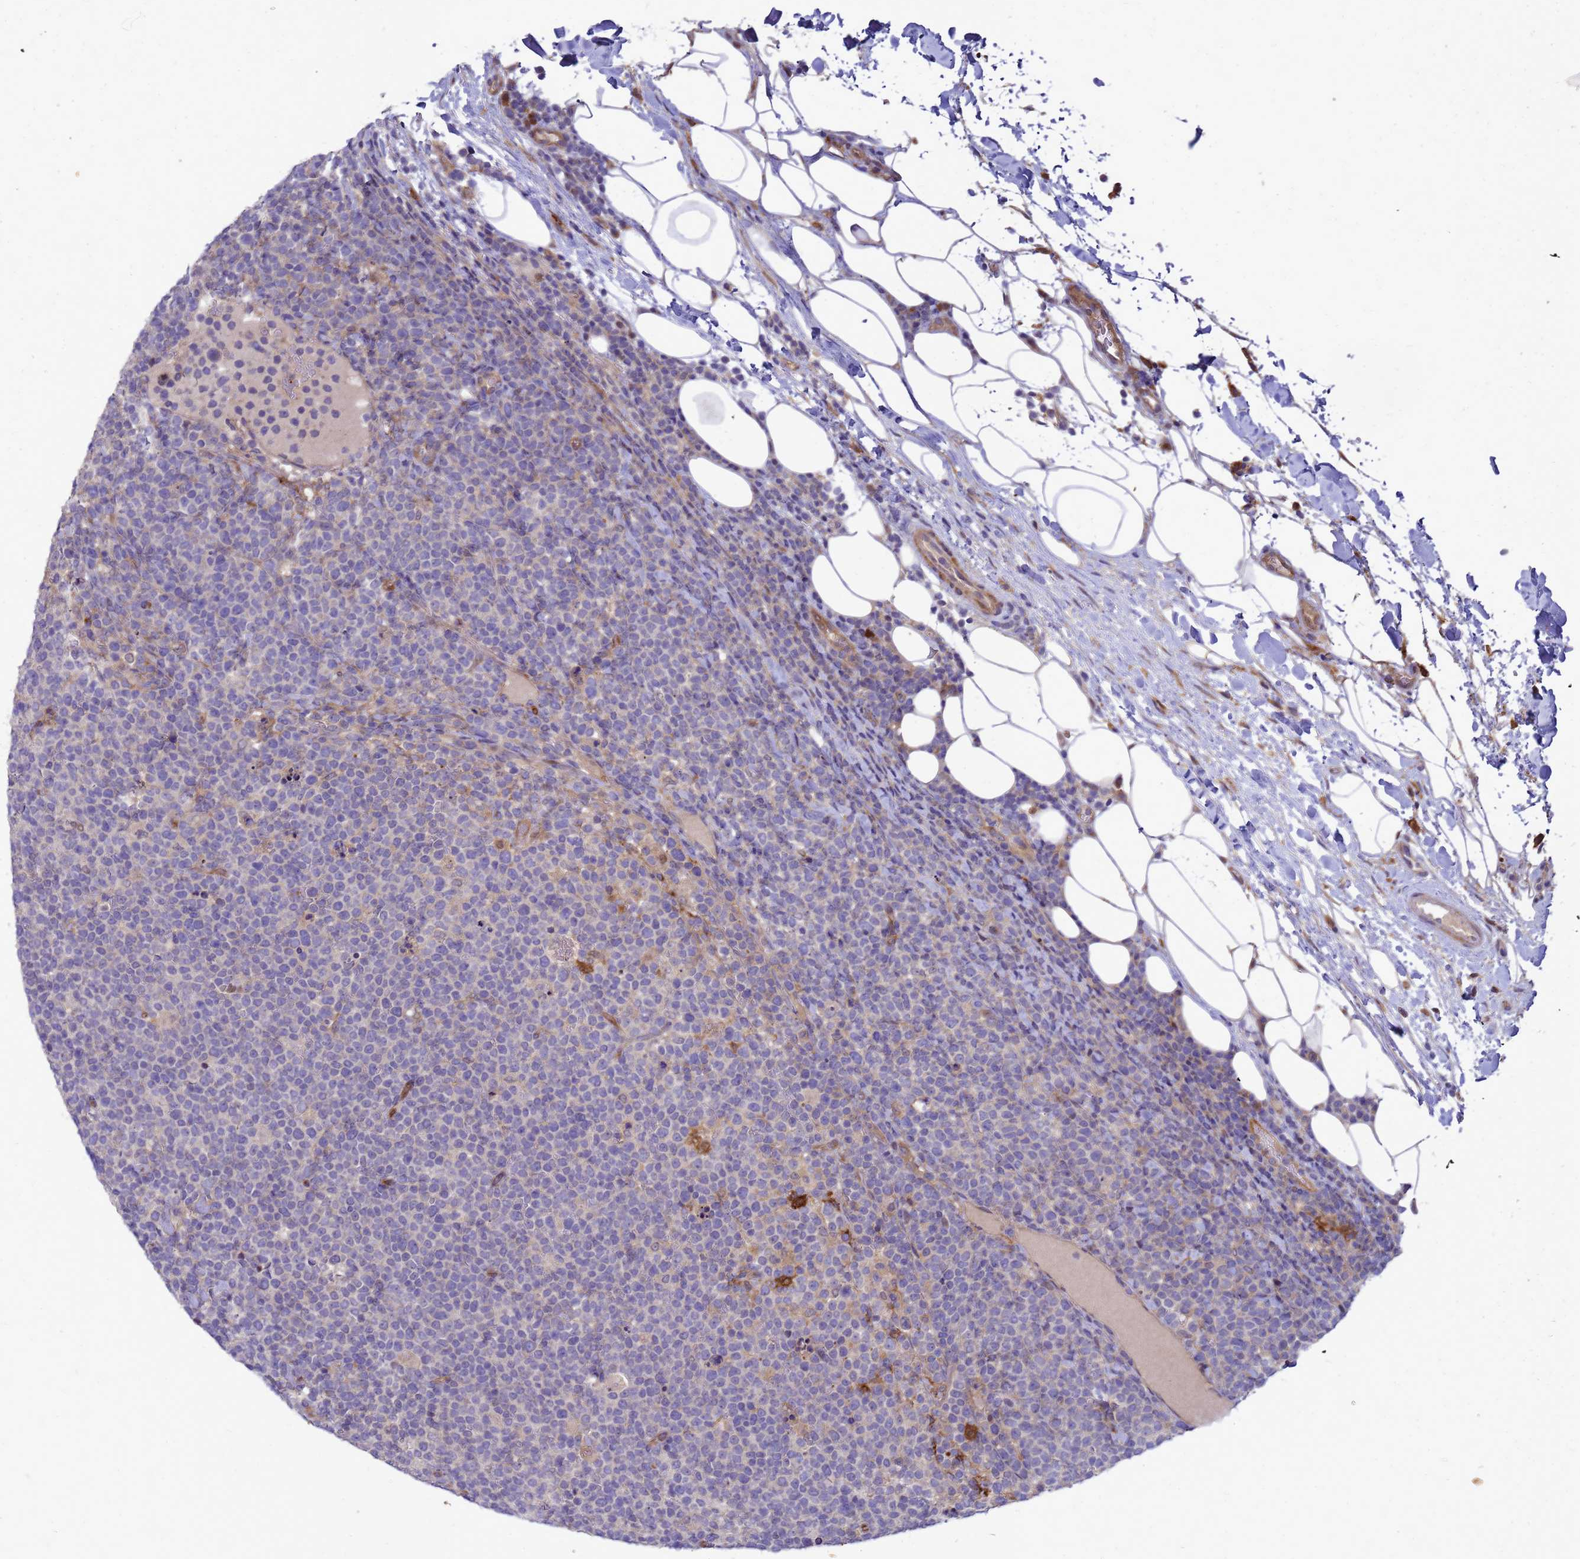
{"staining": {"intensity": "negative", "quantity": "none", "location": "none"}, "tissue": "lymphoma", "cell_type": "Tumor cells", "image_type": "cancer", "snomed": [{"axis": "morphology", "description": "Malignant lymphoma, non-Hodgkin's type, High grade"}, {"axis": "topography", "description": "Lymph node"}], "caption": "DAB immunohistochemical staining of malignant lymphoma, non-Hodgkin's type (high-grade) demonstrates no significant positivity in tumor cells.", "gene": "RNF215", "patient": {"sex": "male", "age": 61}}